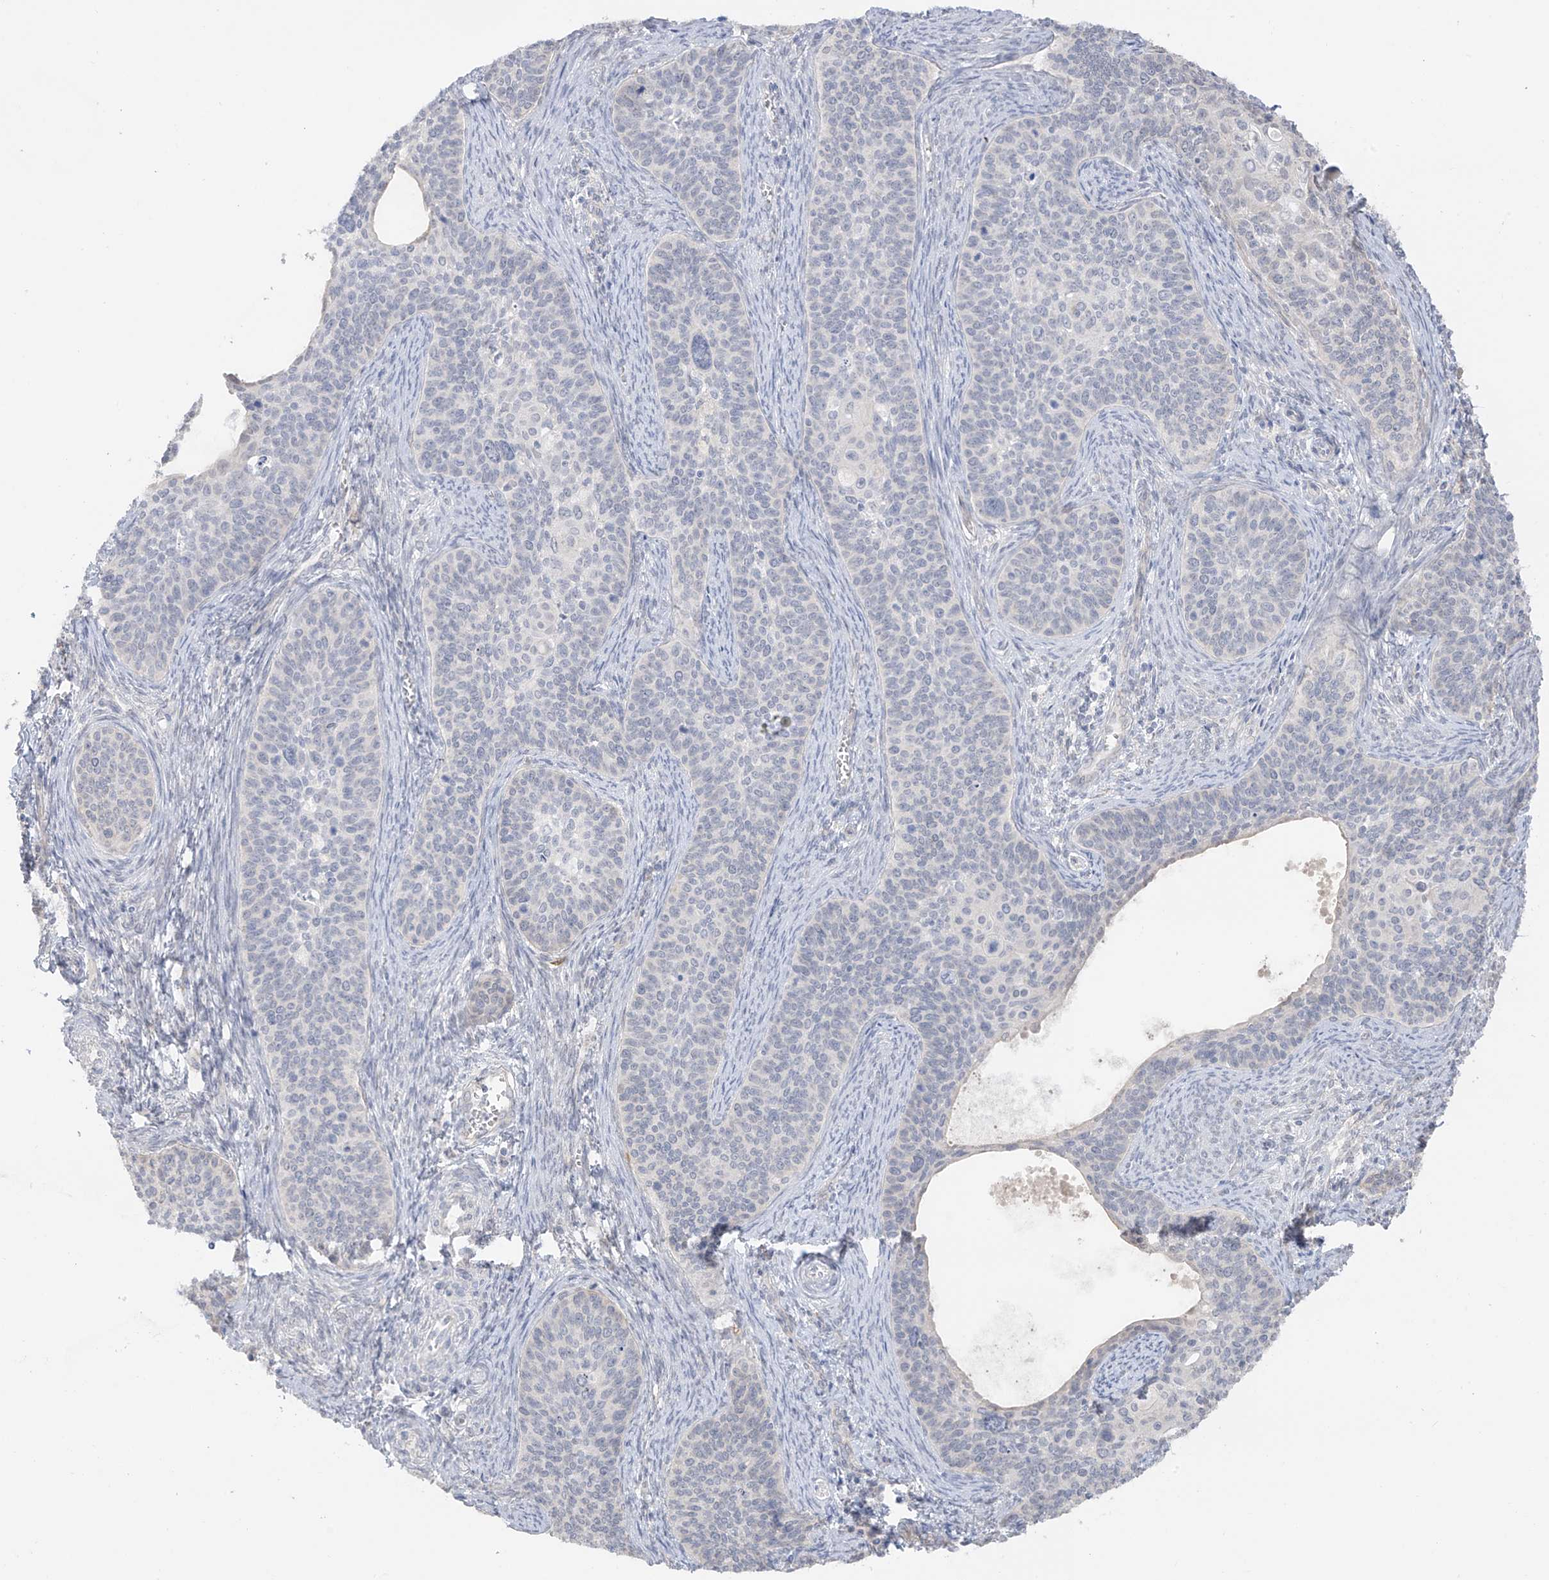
{"staining": {"intensity": "negative", "quantity": "none", "location": "none"}, "tissue": "cervical cancer", "cell_type": "Tumor cells", "image_type": "cancer", "snomed": [{"axis": "morphology", "description": "Squamous cell carcinoma, NOS"}, {"axis": "topography", "description": "Cervix"}], "caption": "Cervical cancer was stained to show a protein in brown. There is no significant staining in tumor cells. (Immunohistochemistry (ihc), brightfield microscopy, high magnification).", "gene": "DCDC2", "patient": {"sex": "female", "age": 33}}